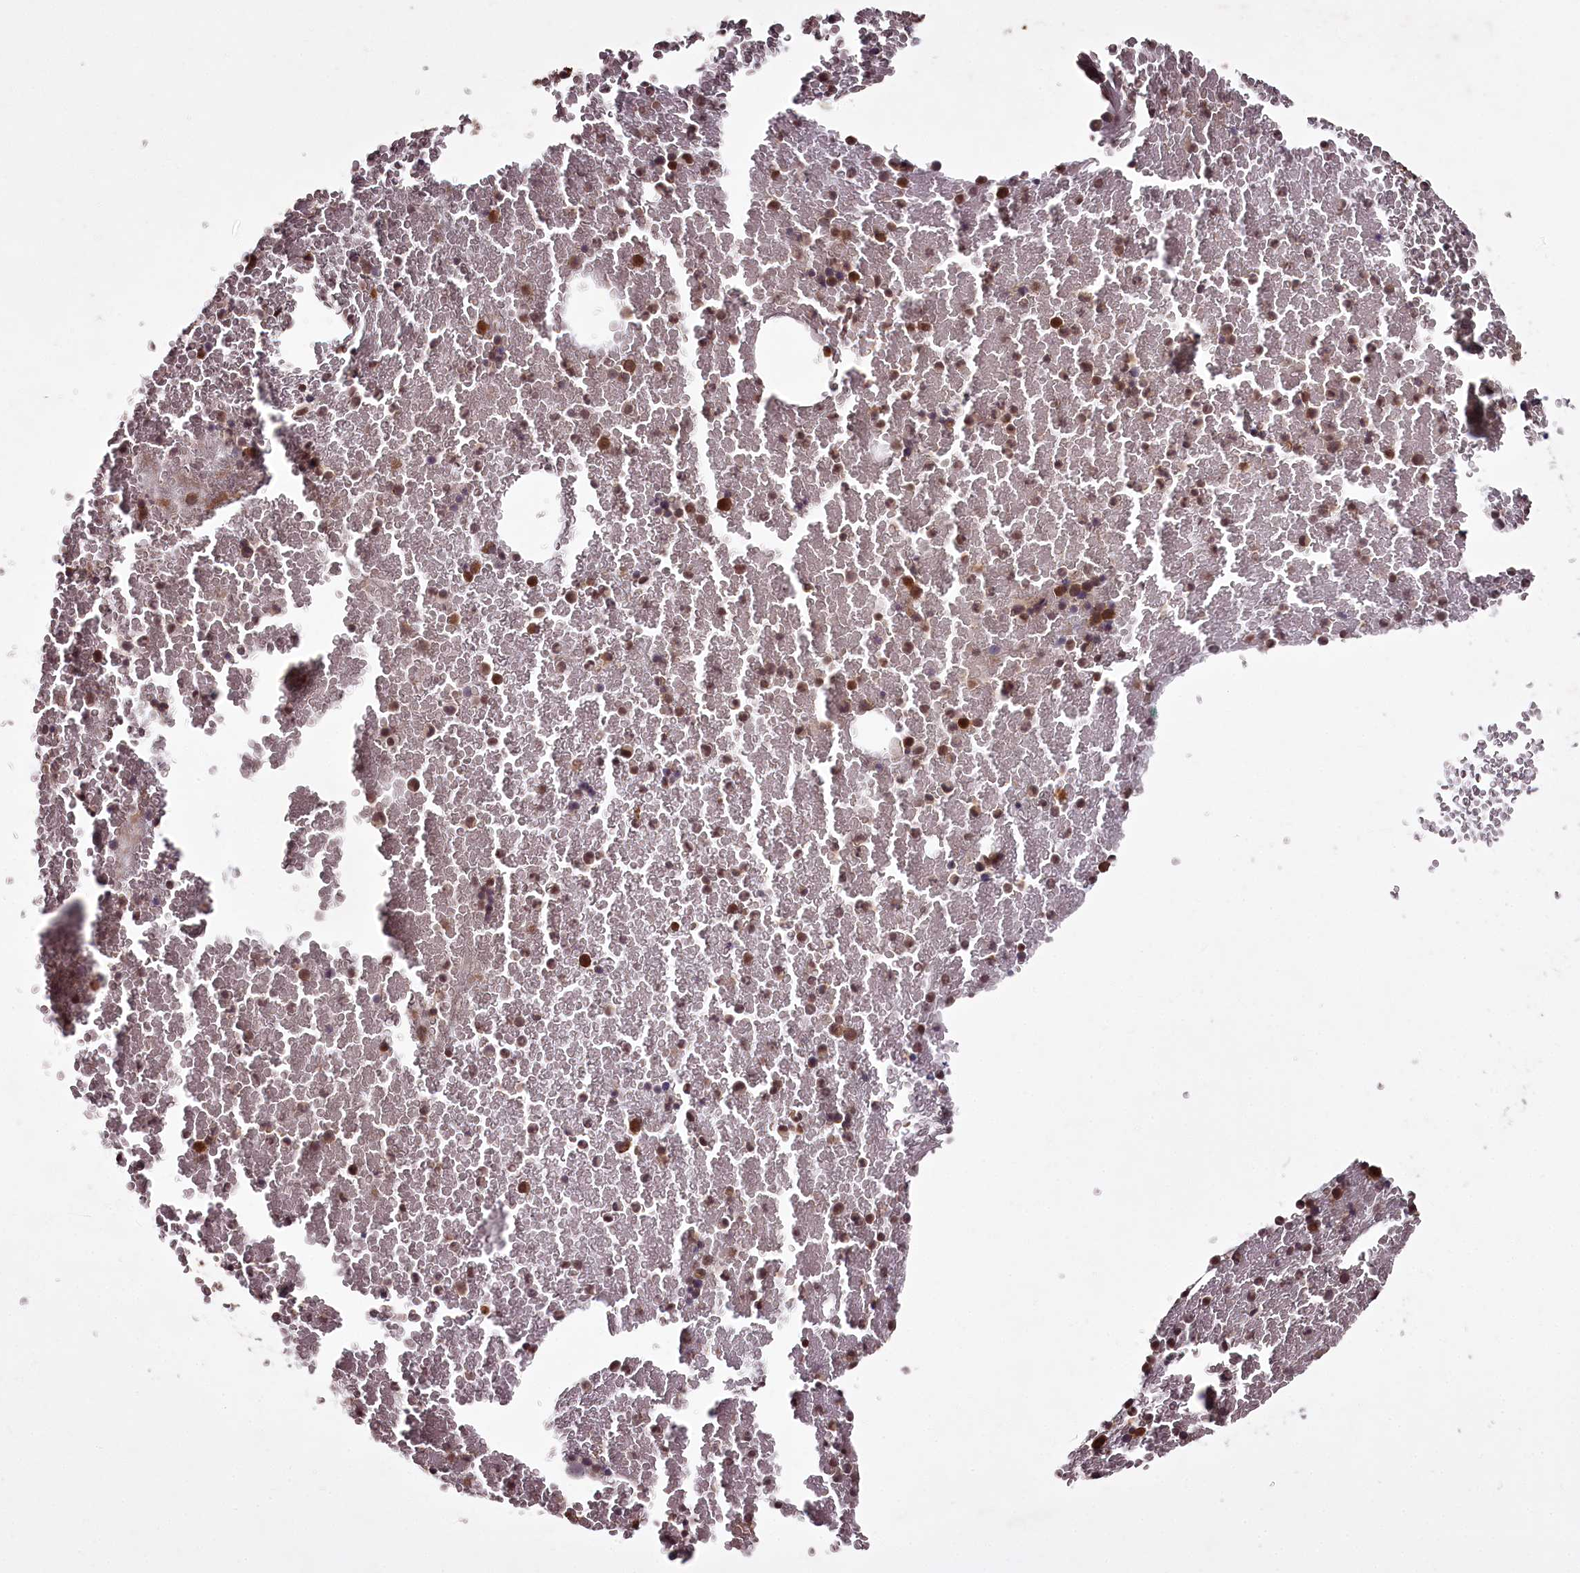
{"staining": {"intensity": "moderate", "quantity": ">75%", "location": "cytoplasmic/membranous,nuclear"}, "tissue": "bone marrow", "cell_type": "Hematopoietic cells", "image_type": "normal", "snomed": [{"axis": "morphology", "description": "Normal tissue, NOS"}, {"axis": "topography", "description": "Bone marrow"}], "caption": "Hematopoietic cells reveal medium levels of moderate cytoplasmic/membranous,nuclear expression in approximately >75% of cells in benign human bone marrow.", "gene": "PCBP2", "patient": {"sex": "male", "age": 36}}